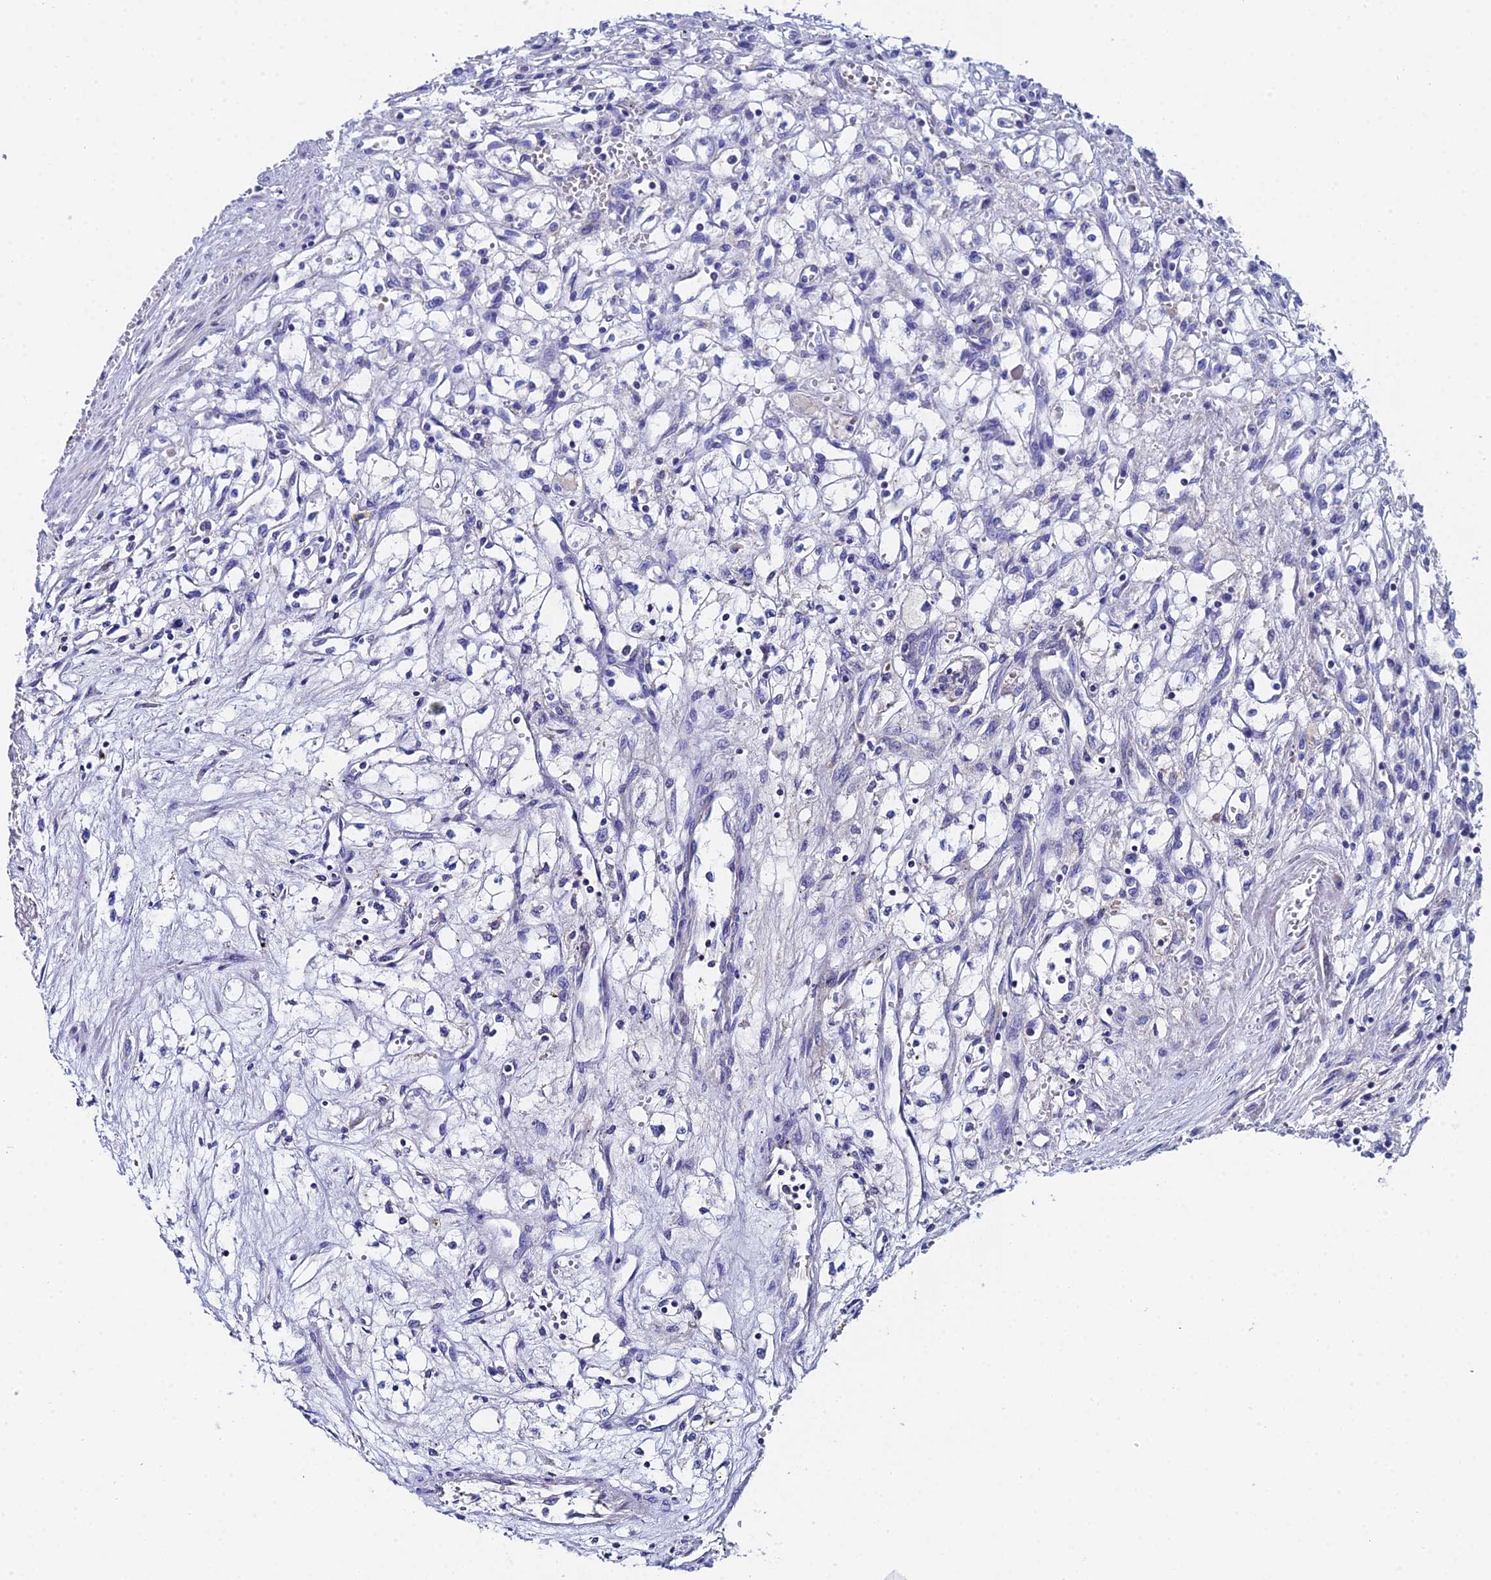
{"staining": {"intensity": "negative", "quantity": "none", "location": "none"}, "tissue": "renal cancer", "cell_type": "Tumor cells", "image_type": "cancer", "snomed": [{"axis": "morphology", "description": "Adenocarcinoma, NOS"}, {"axis": "topography", "description": "Kidney"}], "caption": "The micrograph shows no significant staining in tumor cells of renal cancer (adenocarcinoma).", "gene": "UBE2L3", "patient": {"sex": "male", "age": 59}}